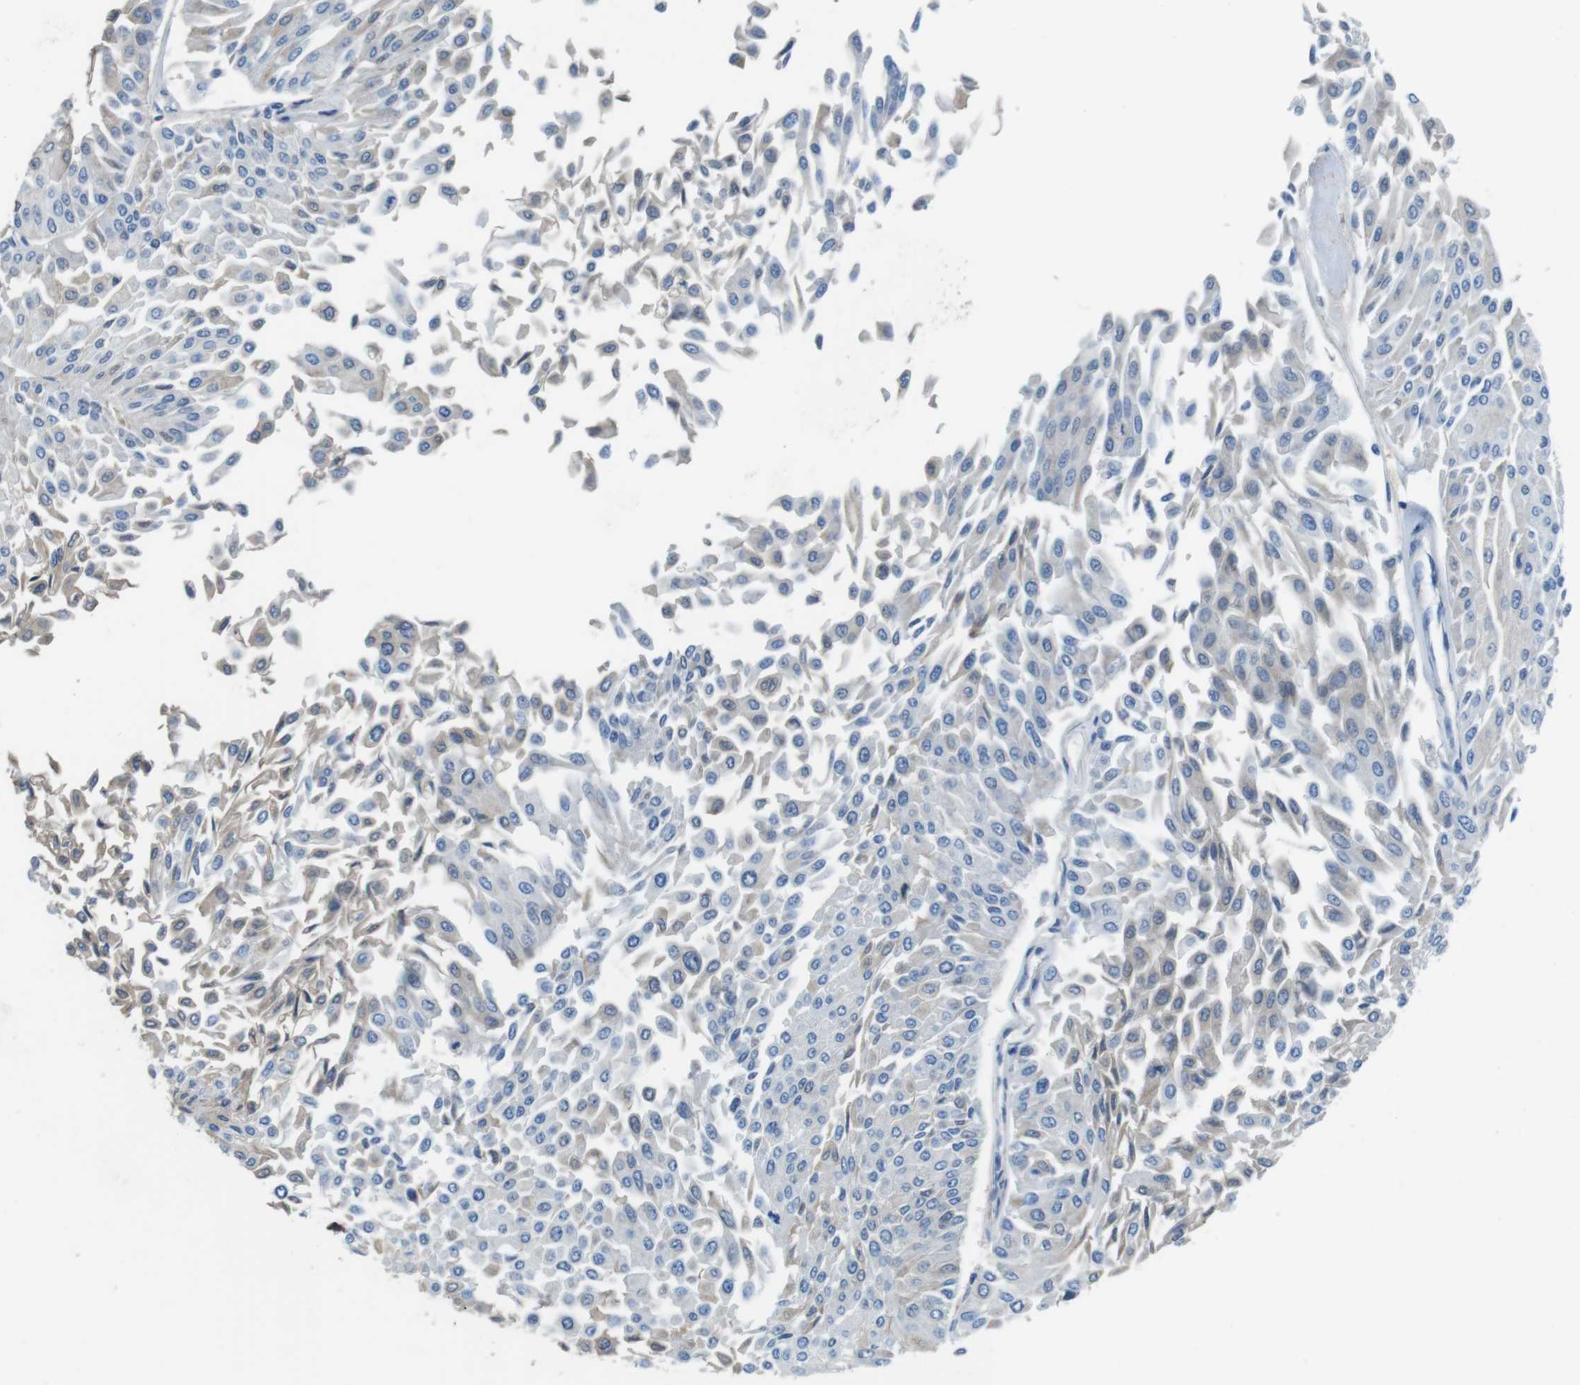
{"staining": {"intensity": "weak", "quantity": "<25%", "location": "cytoplasmic/membranous"}, "tissue": "urothelial cancer", "cell_type": "Tumor cells", "image_type": "cancer", "snomed": [{"axis": "morphology", "description": "Urothelial carcinoma, Low grade"}, {"axis": "topography", "description": "Urinary bladder"}], "caption": "An image of urothelial carcinoma (low-grade) stained for a protein shows no brown staining in tumor cells.", "gene": "TMPRSS15", "patient": {"sex": "male", "age": 67}}